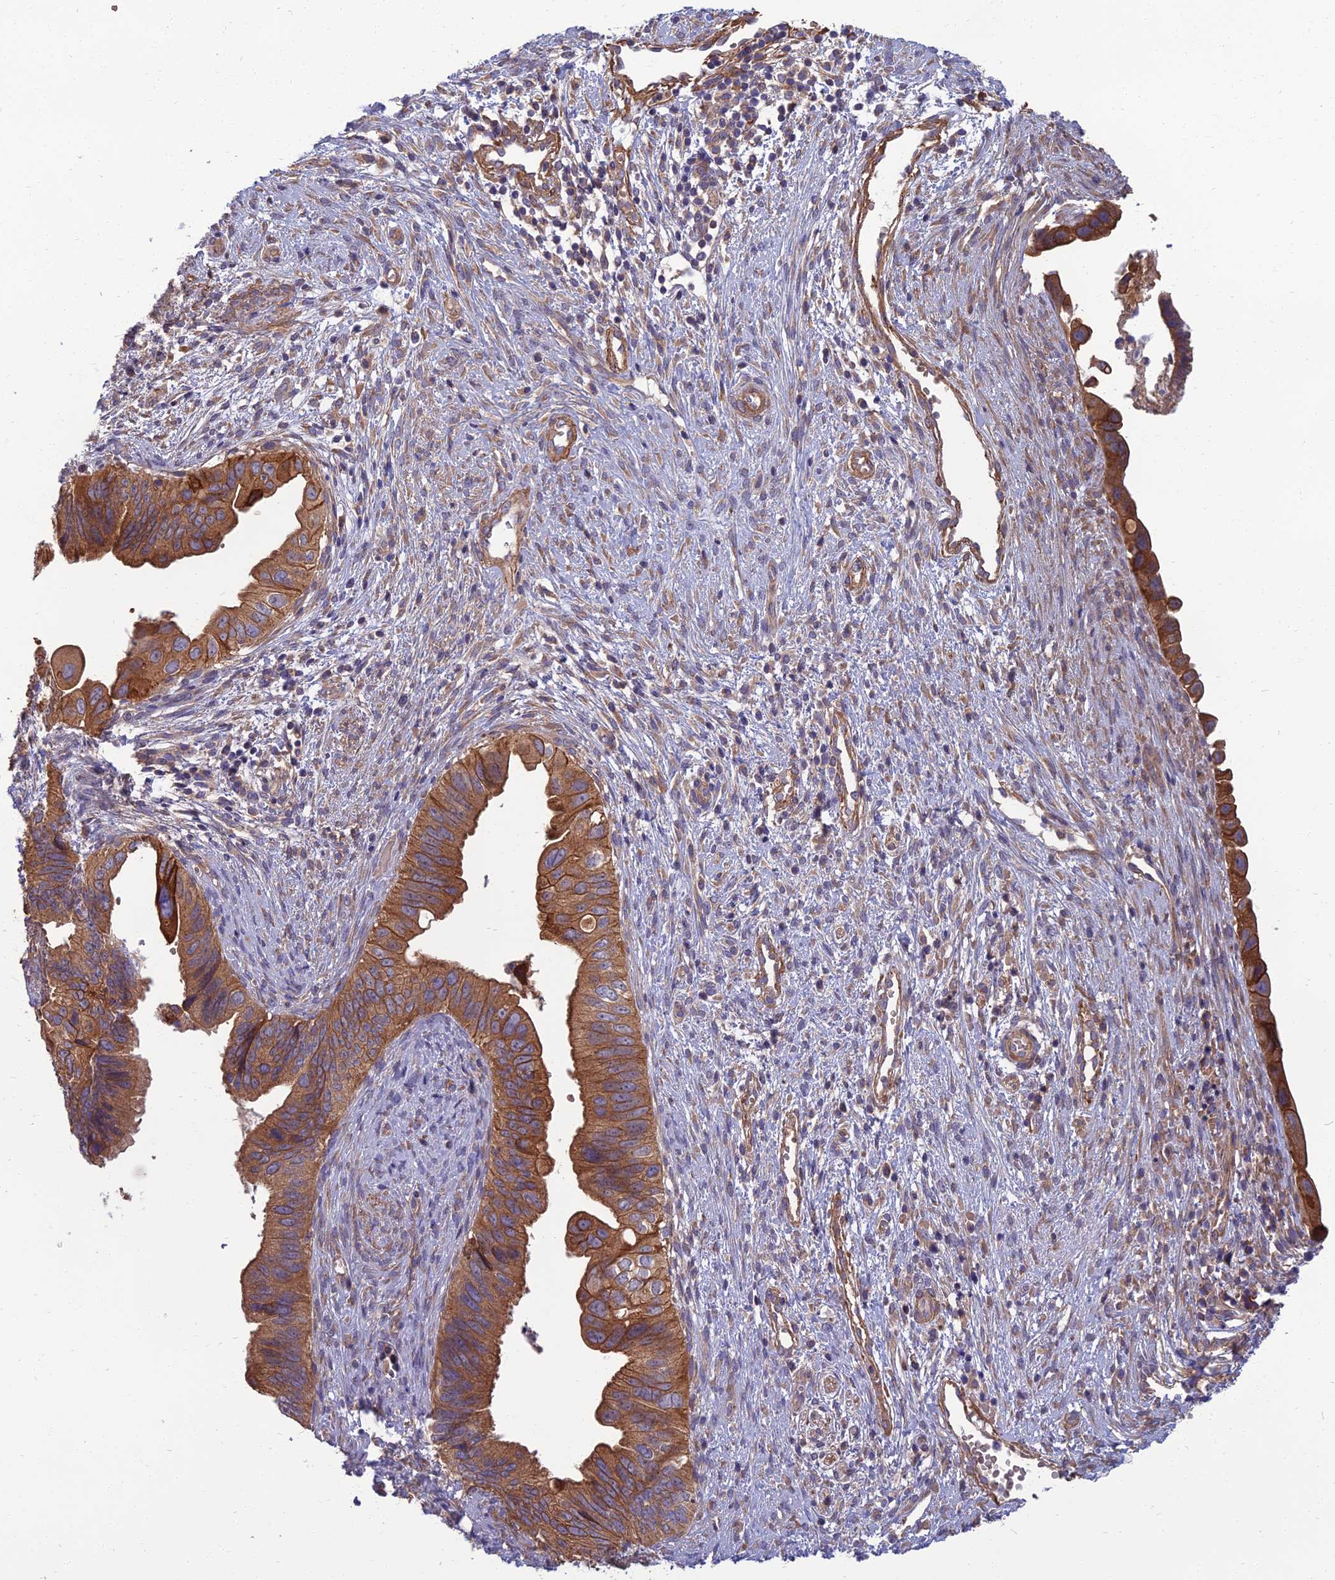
{"staining": {"intensity": "moderate", "quantity": ">75%", "location": "cytoplasmic/membranous"}, "tissue": "cervical cancer", "cell_type": "Tumor cells", "image_type": "cancer", "snomed": [{"axis": "morphology", "description": "Adenocarcinoma, NOS"}, {"axis": "topography", "description": "Cervix"}], "caption": "Immunohistochemical staining of human adenocarcinoma (cervical) shows medium levels of moderate cytoplasmic/membranous staining in about >75% of tumor cells. Using DAB (3,3'-diaminobenzidine) (brown) and hematoxylin (blue) stains, captured at high magnification using brightfield microscopy.", "gene": "WDR24", "patient": {"sex": "female", "age": 42}}